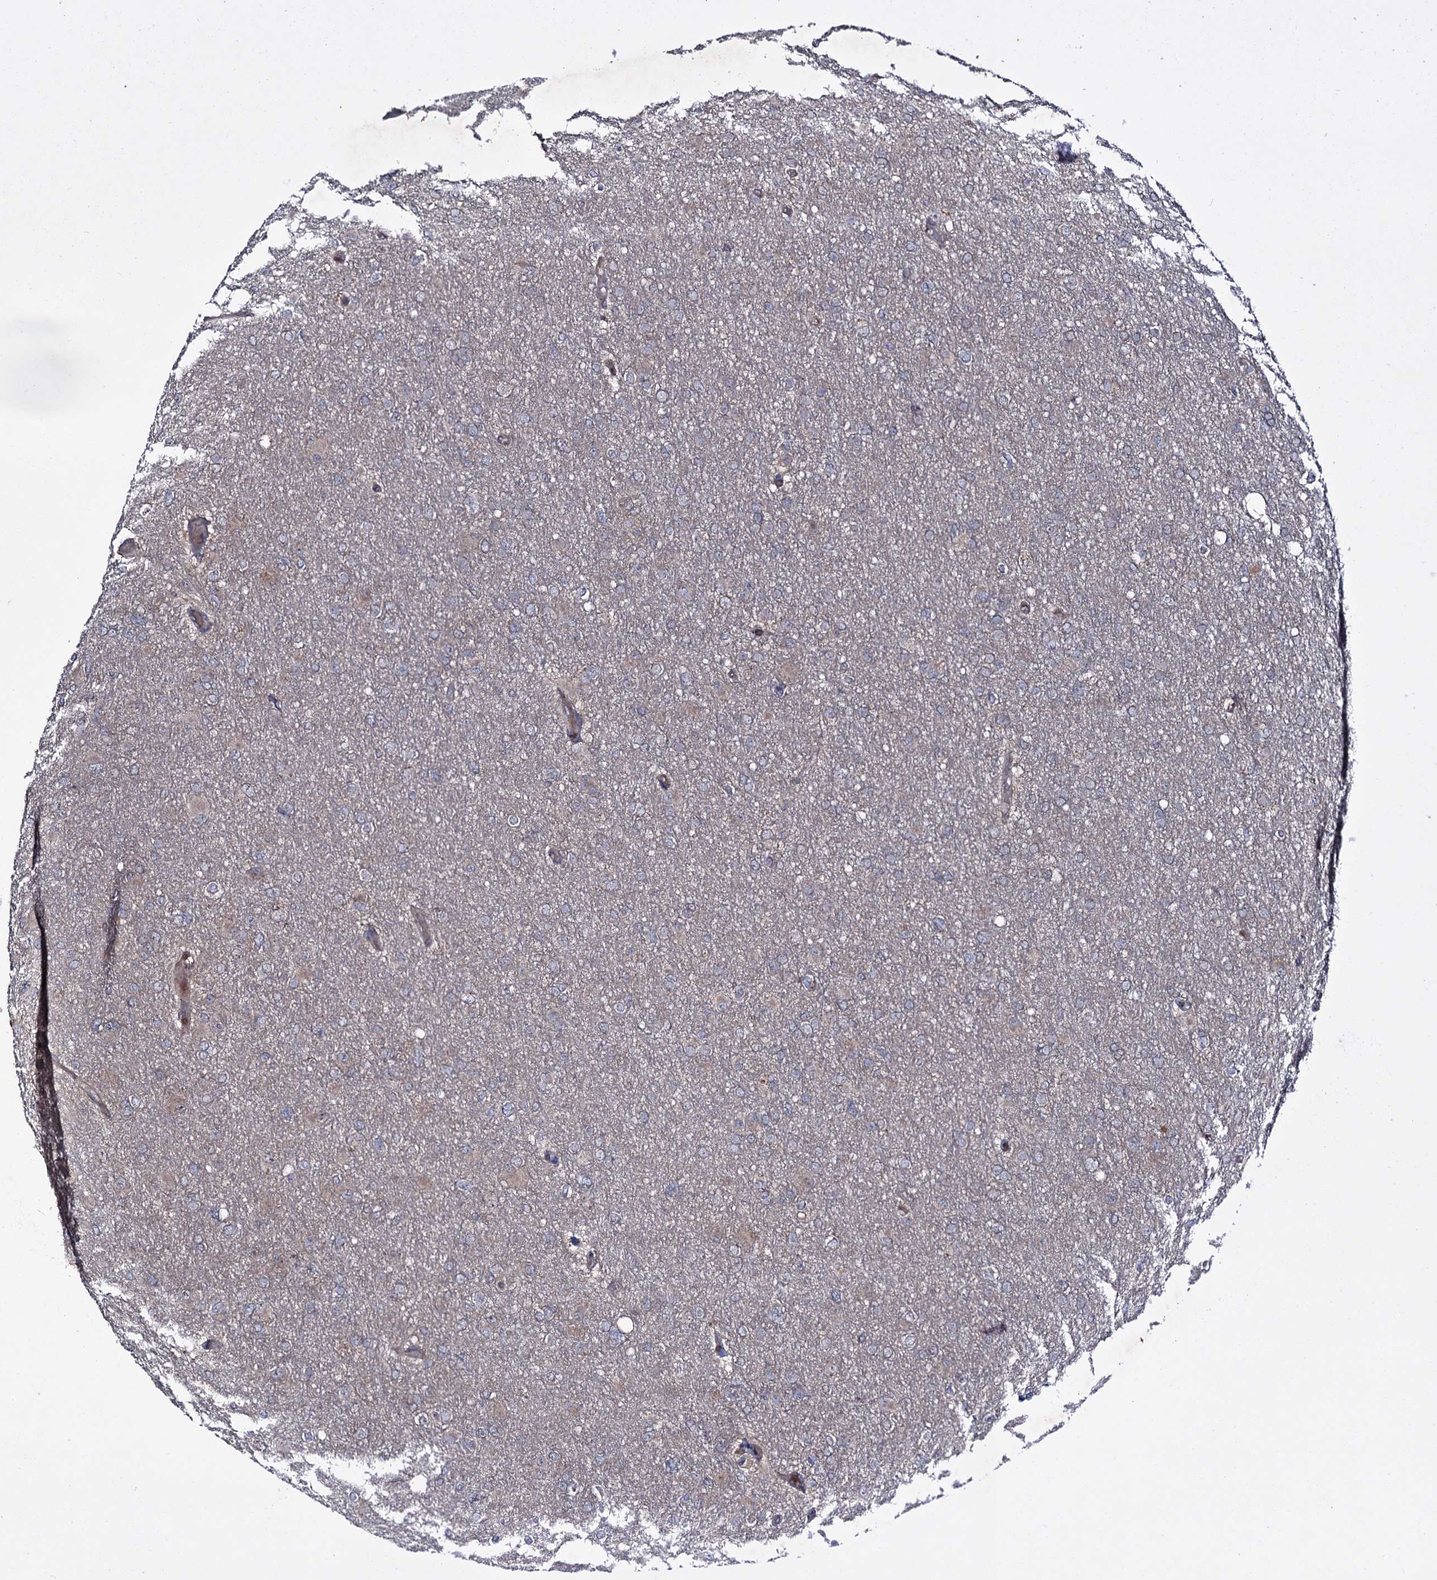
{"staining": {"intensity": "negative", "quantity": "none", "location": "none"}, "tissue": "glioma", "cell_type": "Tumor cells", "image_type": "cancer", "snomed": [{"axis": "morphology", "description": "Glioma, malignant, High grade"}, {"axis": "topography", "description": "Cerebral cortex"}], "caption": "This photomicrograph is of glioma stained with IHC to label a protein in brown with the nuclei are counter-stained blue. There is no positivity in tumor cells.", "gene": "SNAP23", "patient": {"sex": "female", "age": 36}}